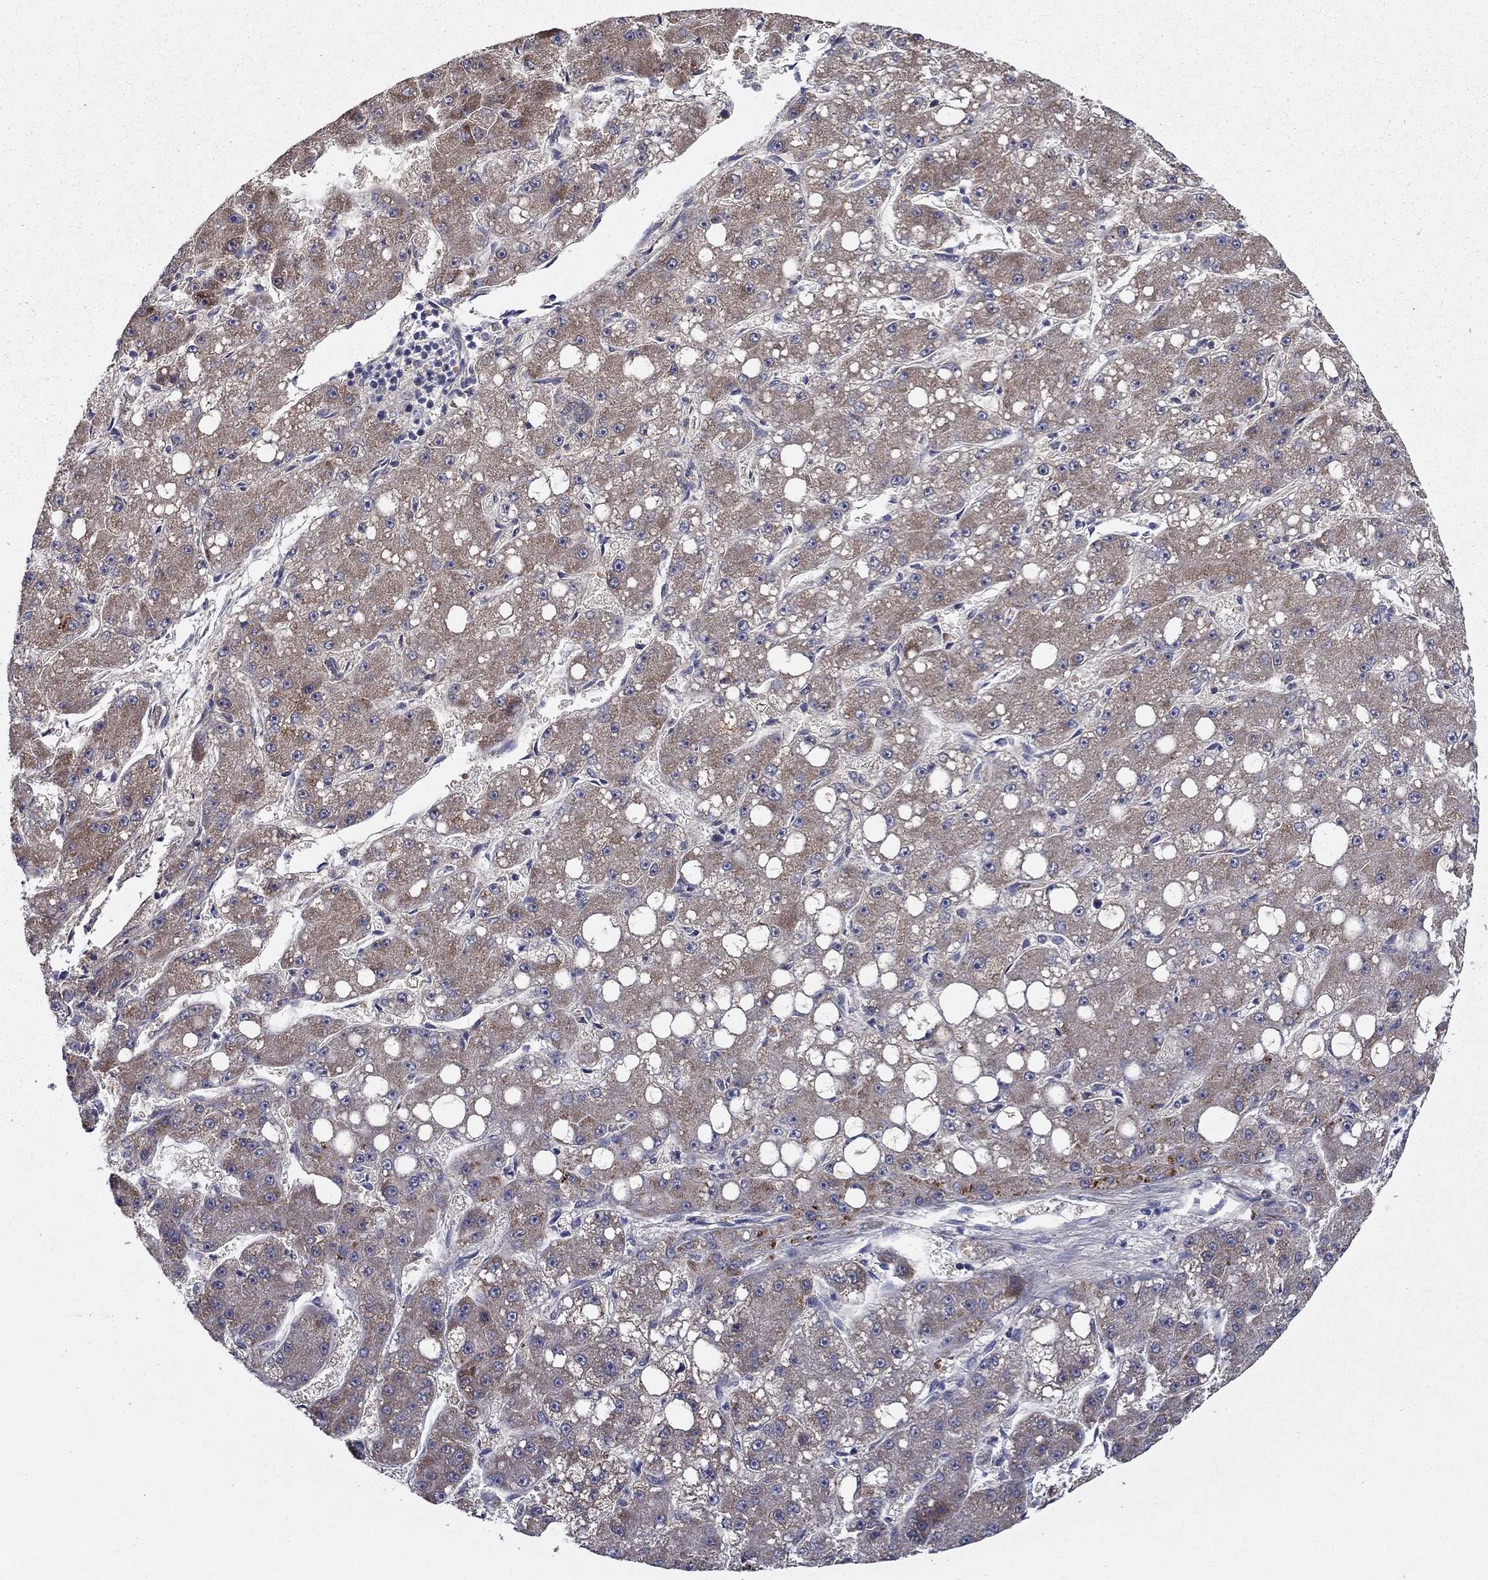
{"staining": {"intensity": "strong", "quantity": "<25%", "location": "cytoplasmic/membranous"}, "tissue": "liver cancer", "cell_type": "Tumor cells", "image_type": "cancer", "snomed": [{"axis": "morphology", "description": "Carcinoma, Hepatocellular, NOS"}, {"axis": "topography", "description": "Liver"}], "caption": "Immunohistochemical staining of hepatocellular carcinoma (liver) reveals medium levels of strong cytoplasmic/membranous protein staining in about <25% of tumor cells.", "gene": "LACTB2", "patient": {"sex": "male", "age": 67}}